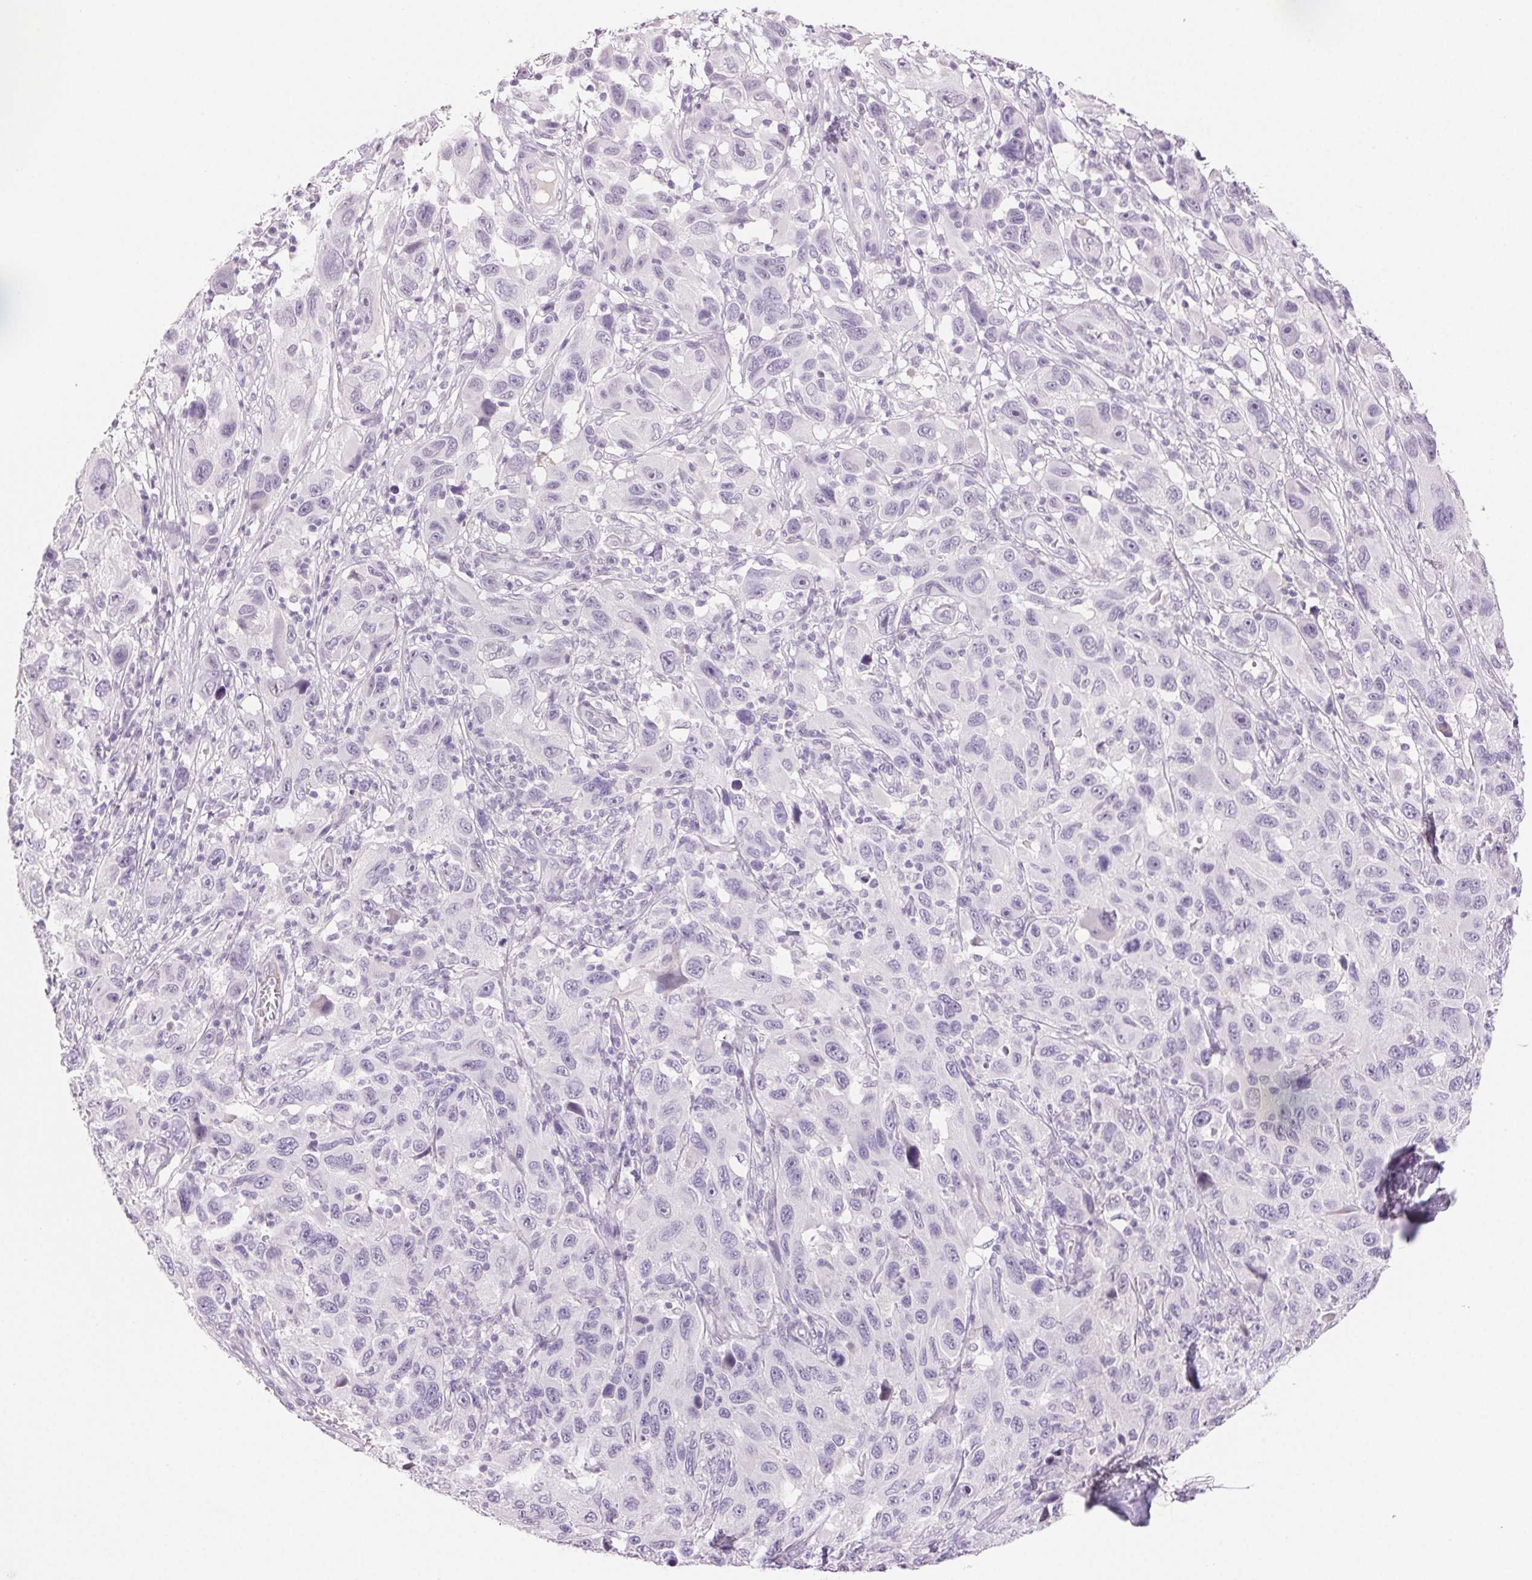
{"staining": {"intensity": "negative", "quantity": "none", "location": "none"}, "tissue": "melanoma", "cell_type": "Tumor cells", "image_type": "cancer", "snomed": [{"axis": "morphology", "description": "Malignant melanoma, NOS"}, {"axis": "topography", "description": "Skin"}], "caption": "Immunohistochemistry of melanoma shows no expression in tumor cells.", "gene": "BPIFB2", "patient": {"sex": "male", "age": 53}}